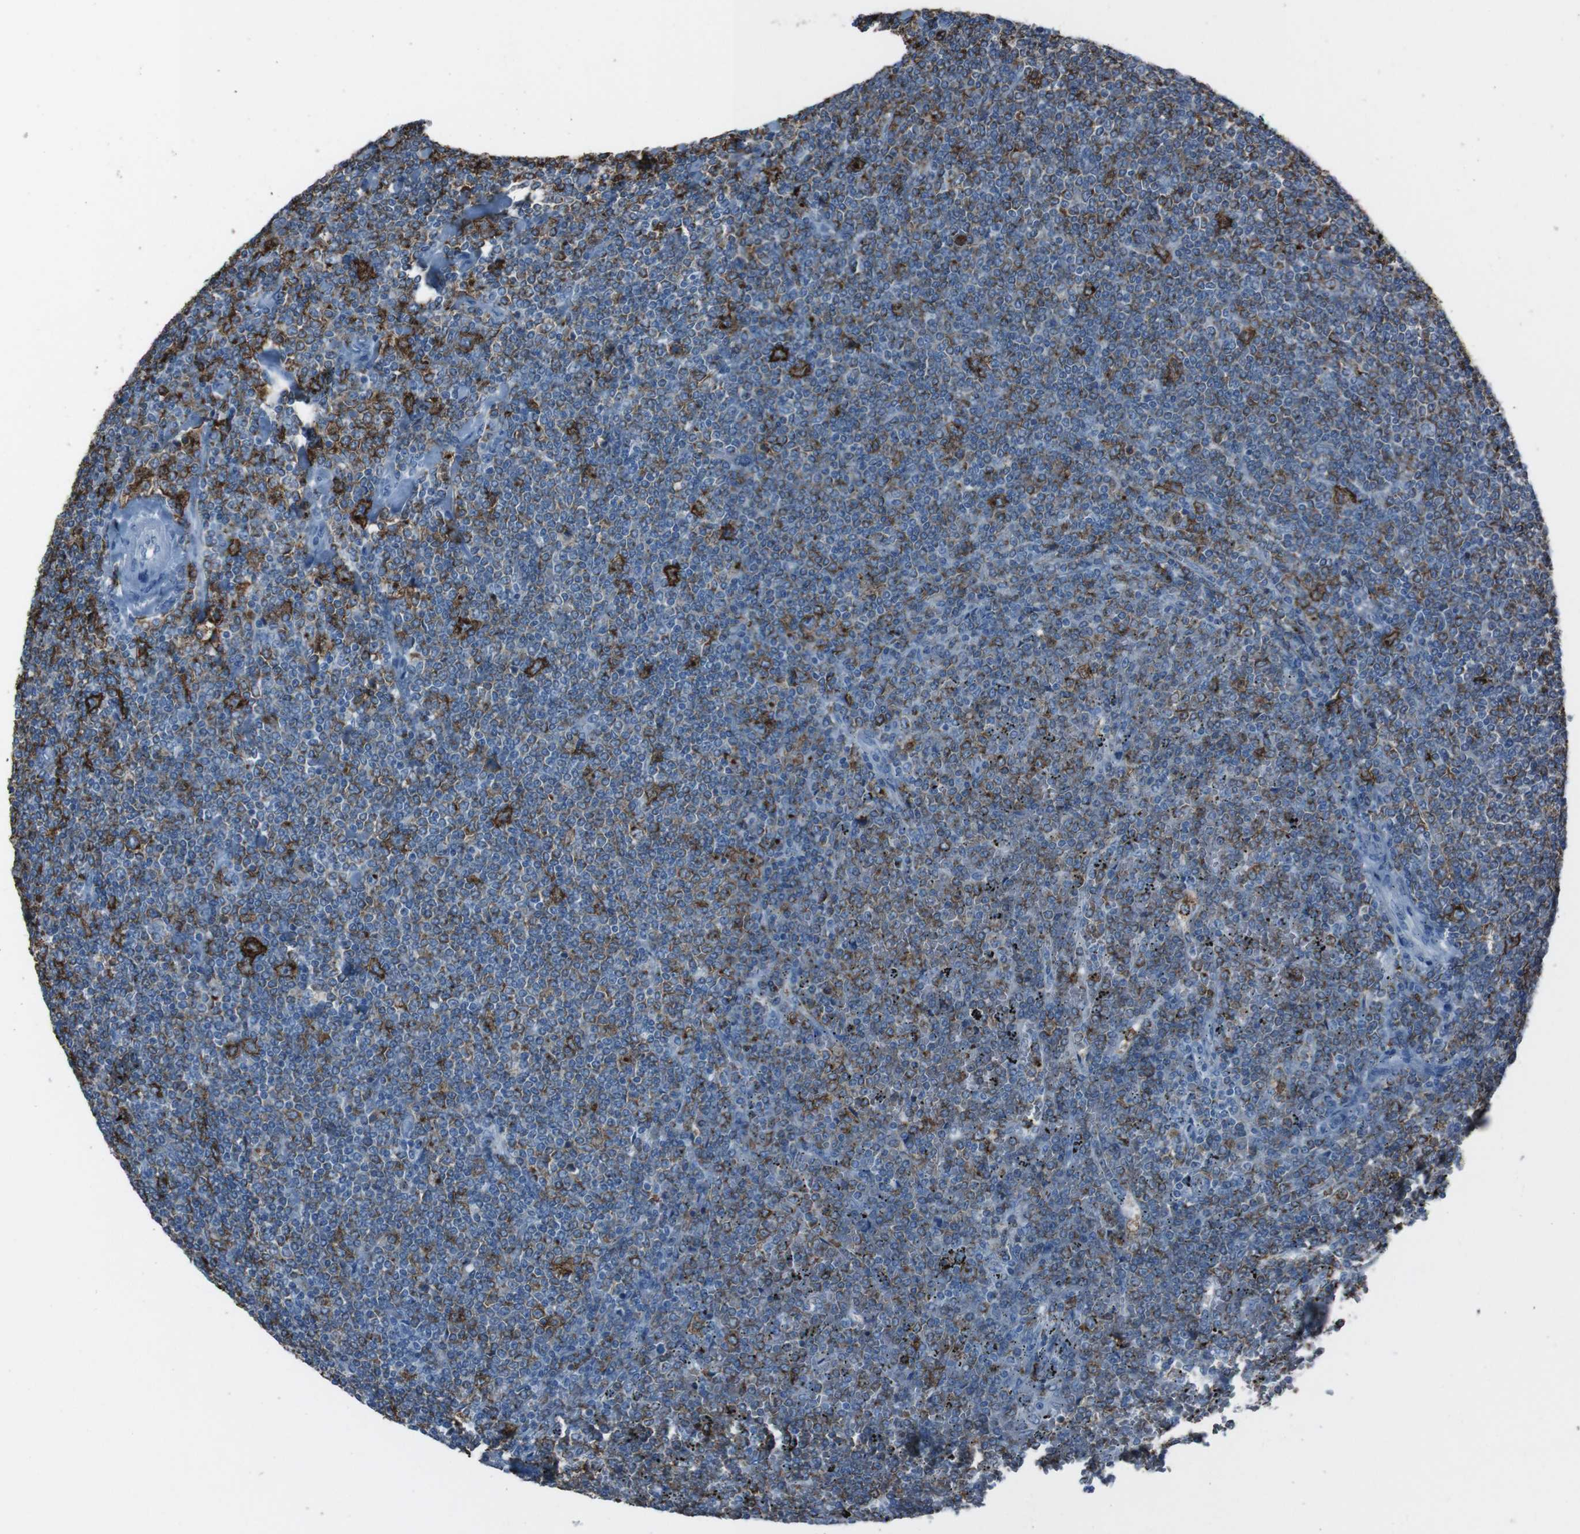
{"staining": {"intensity": "moderate", "quantity": "25%-75%", "location": "cytoplasmic/membranous"}, "tissue": "lymphoma", "cell_type": "Tumor cells", "image_type": "cancer", "snomed": [{"axis": "morphology", "description": "Malignant lymphoma, non-Hodgkin's type, Low grade"}, {"axis": "topography", "description": "Spleen"}], "caption": "Moderate cytoplasmic/membranous protein positivity is appreciated in approximately 25%-75% of tumor cells in low-grade malignant lymphoma, non-Hodgkin's type.", "gene": "ST6GAL1", "patient": {"sex": "female", "age": 19}}